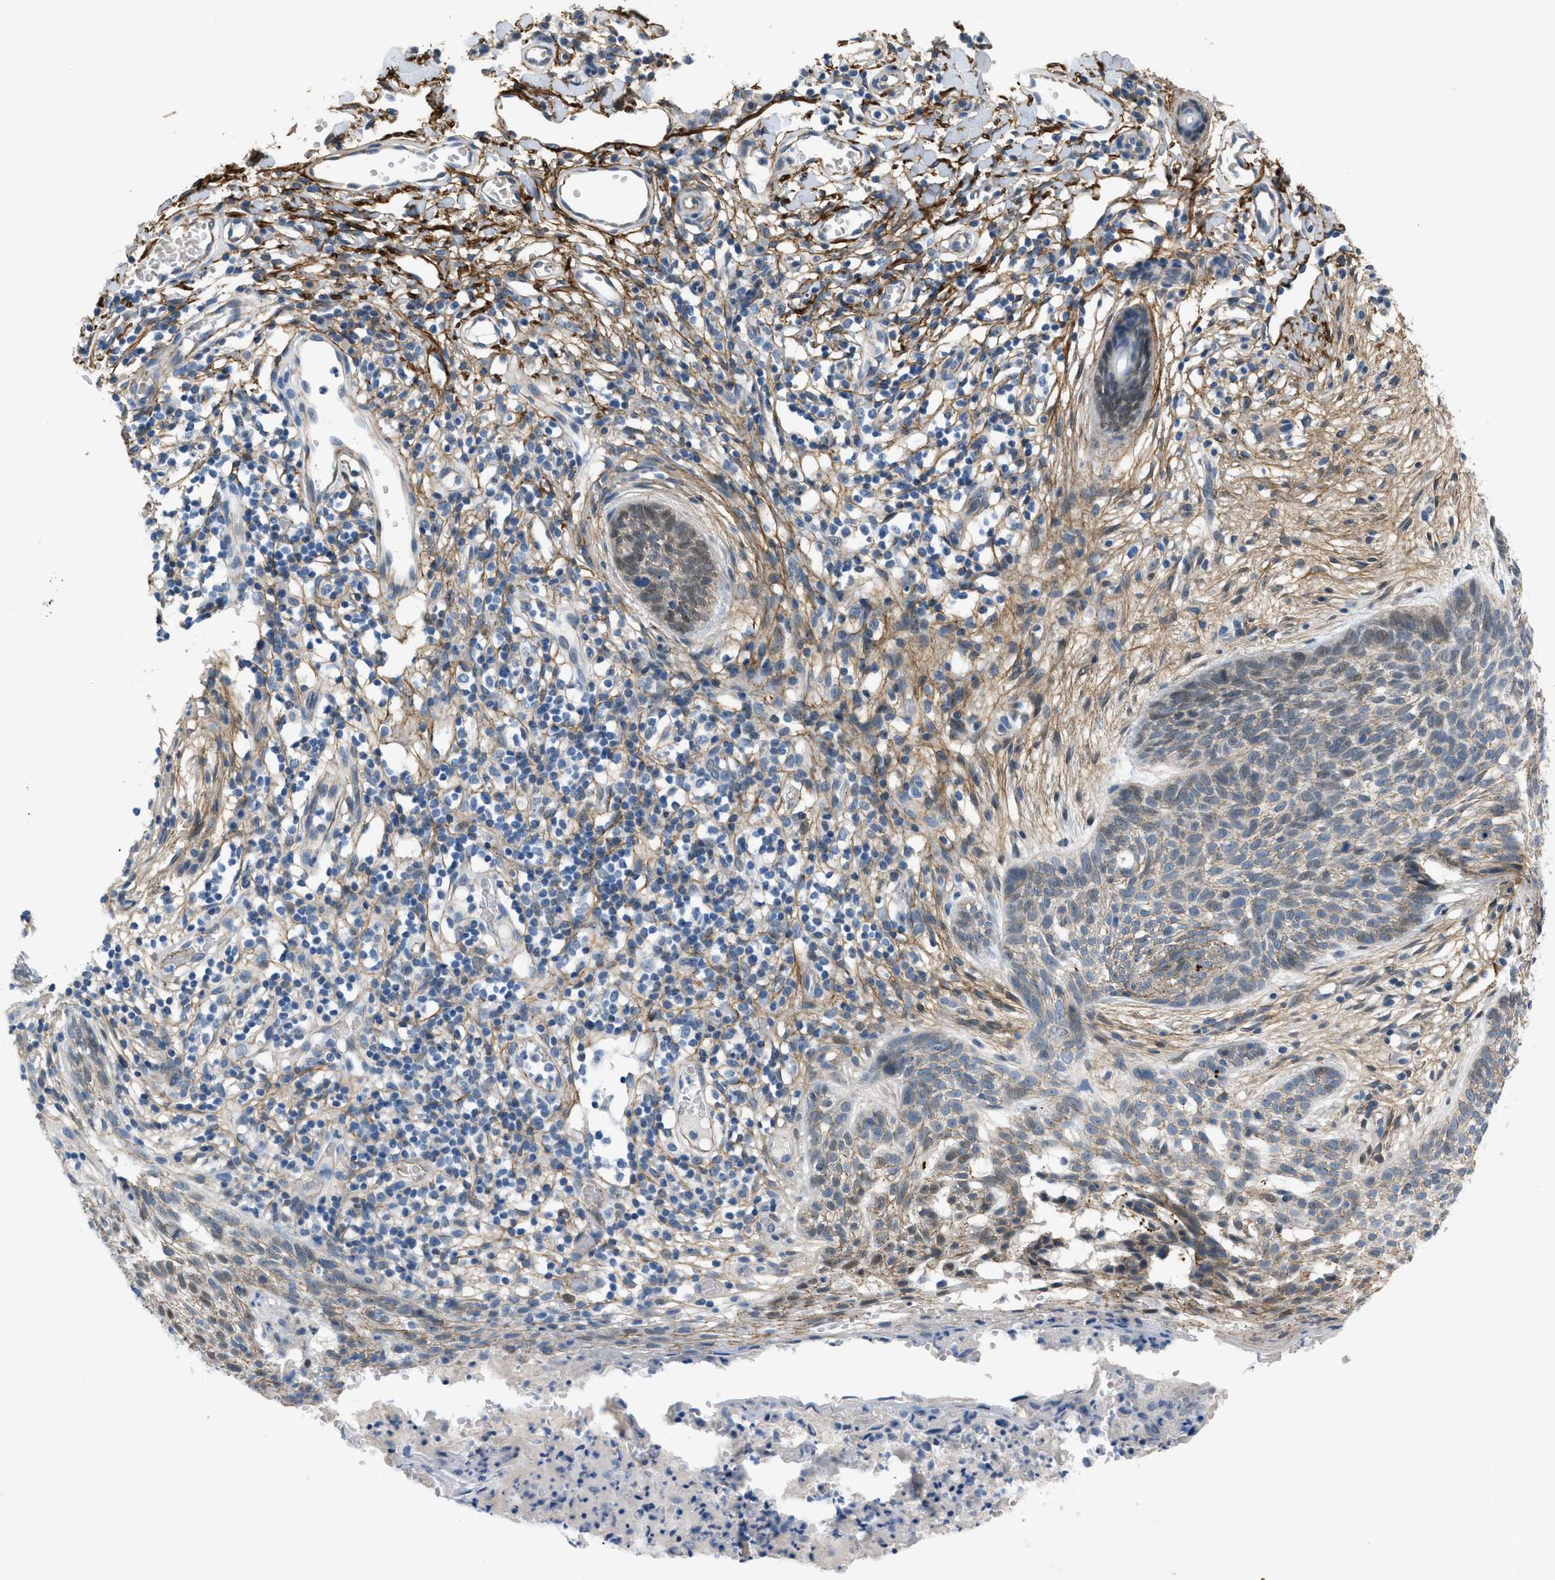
{"staining": {"intensity": "weak", "quantity": "<25%", "location": "cytoplasmic/membranous,nuclear"}, "tissue": "skin cancer", "cell_type": "Tumor cells", "image_type": "cancer", "snomed": [{"axis": "morphology", "description": "Basal cell carcinoma"}, {"axis": "topography", "description": "Skin"}], "caption": "Immunohistochemistry (IHC) micrograph of neoplastic tissue: skin cancer stained with DAB (3,3'-diaminobenzidine) reveals no significant protein staining in tumor cells.", "gene": "FBN1", "patient": {"sex": "female", "age": 59}}